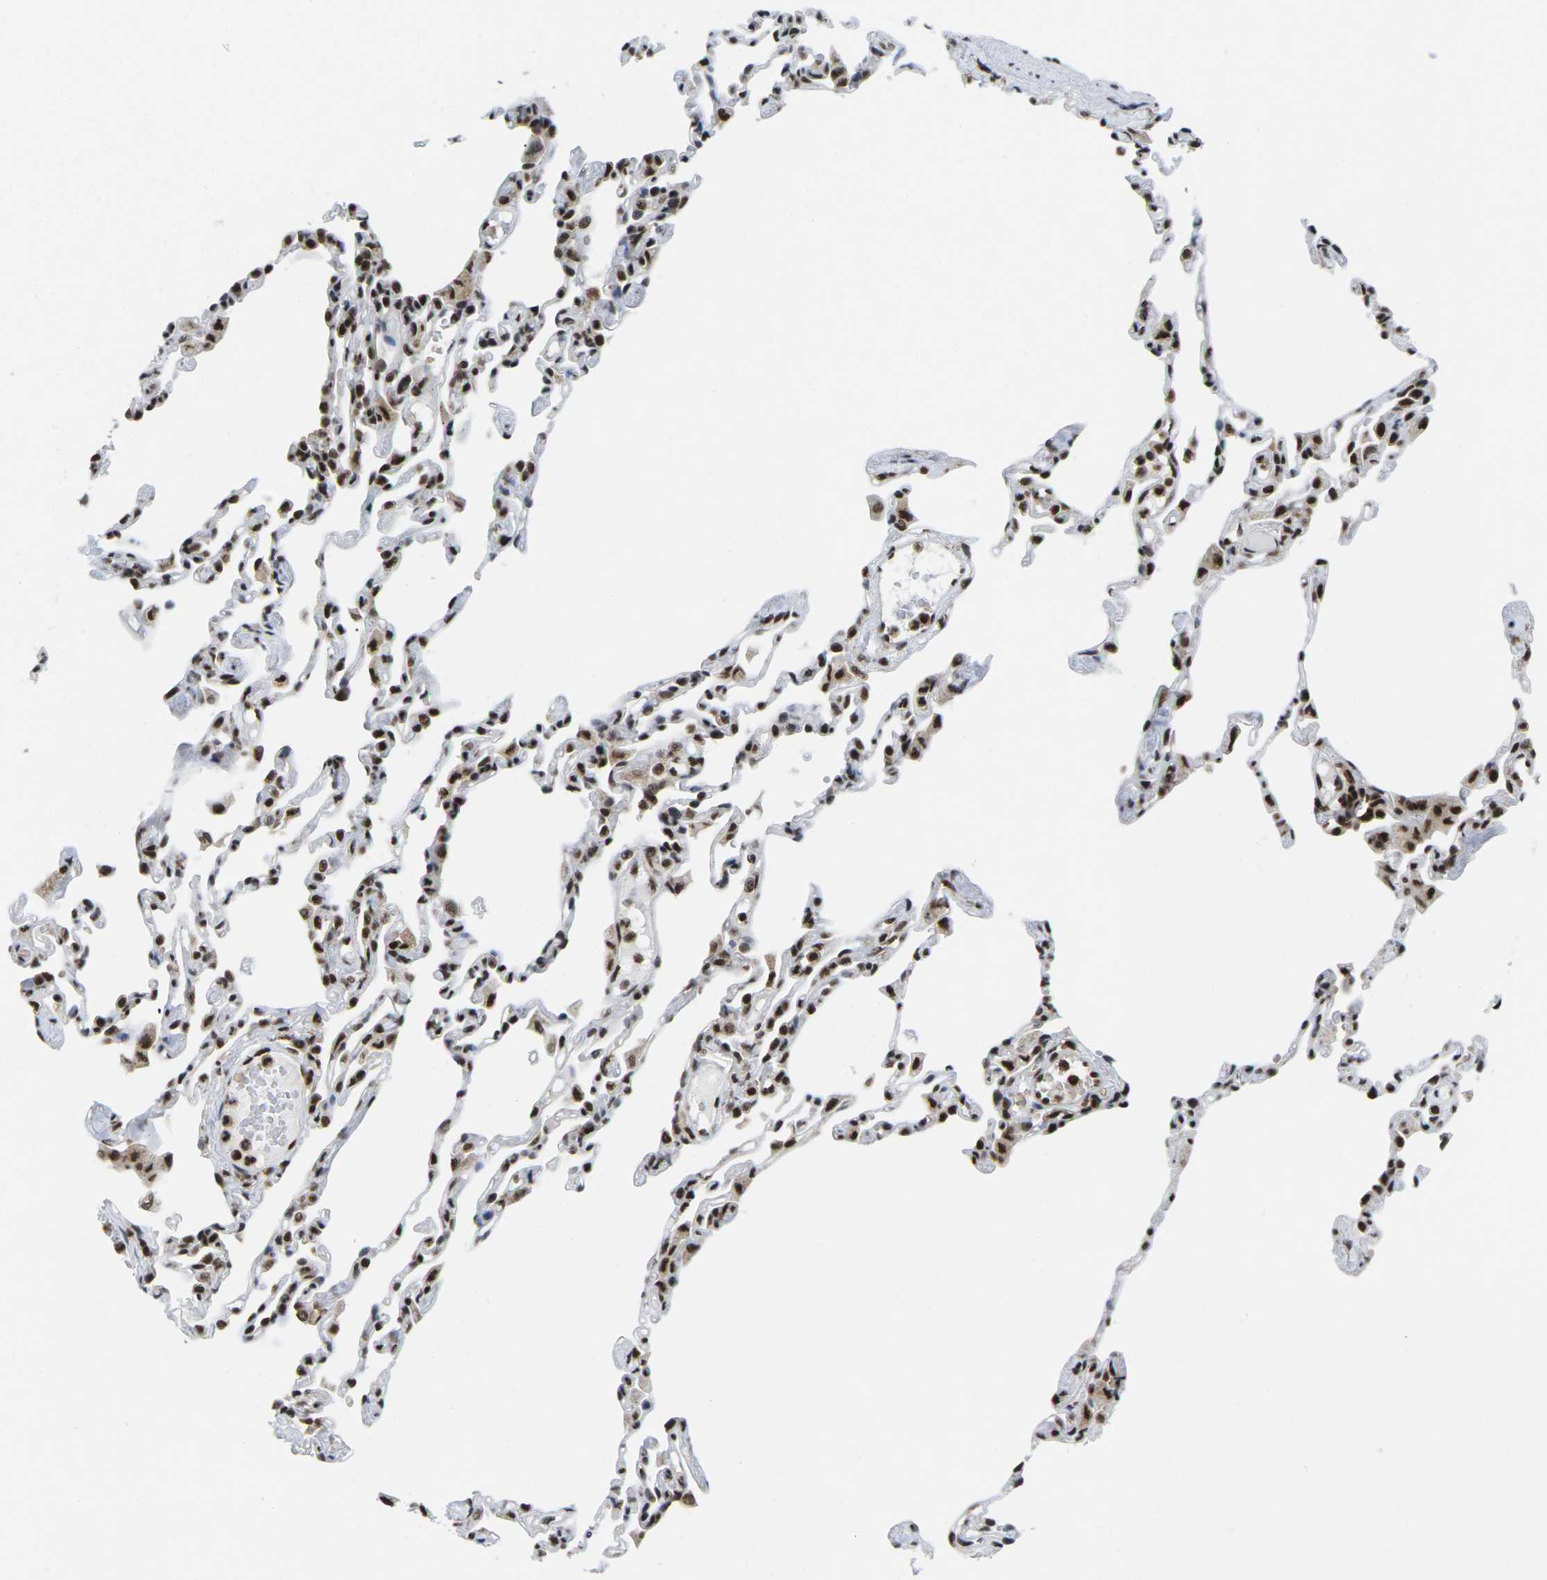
{"staining": {"intensity": "strong", "quantity": ">75%", "location": "nuclear"}, "tissue": "lung", "cell_type": "Alveolar cells", "image_type": "normal", "snomed": [{"axis": "morphology", "description": "Normal tissue, NOS"}, {"axis": "topography", "description": "Lung"}], "caption": "IHC image of unremarkable lung: human lung stained using immunohistochemistry (IHC) exhibits high levels of strong protein expression localized specifically in the nuclear of alveolar cells, appearing as a nuclear brown color.", "gene": "MAGOH", "patient": {"sex": "female", "age": 49}}